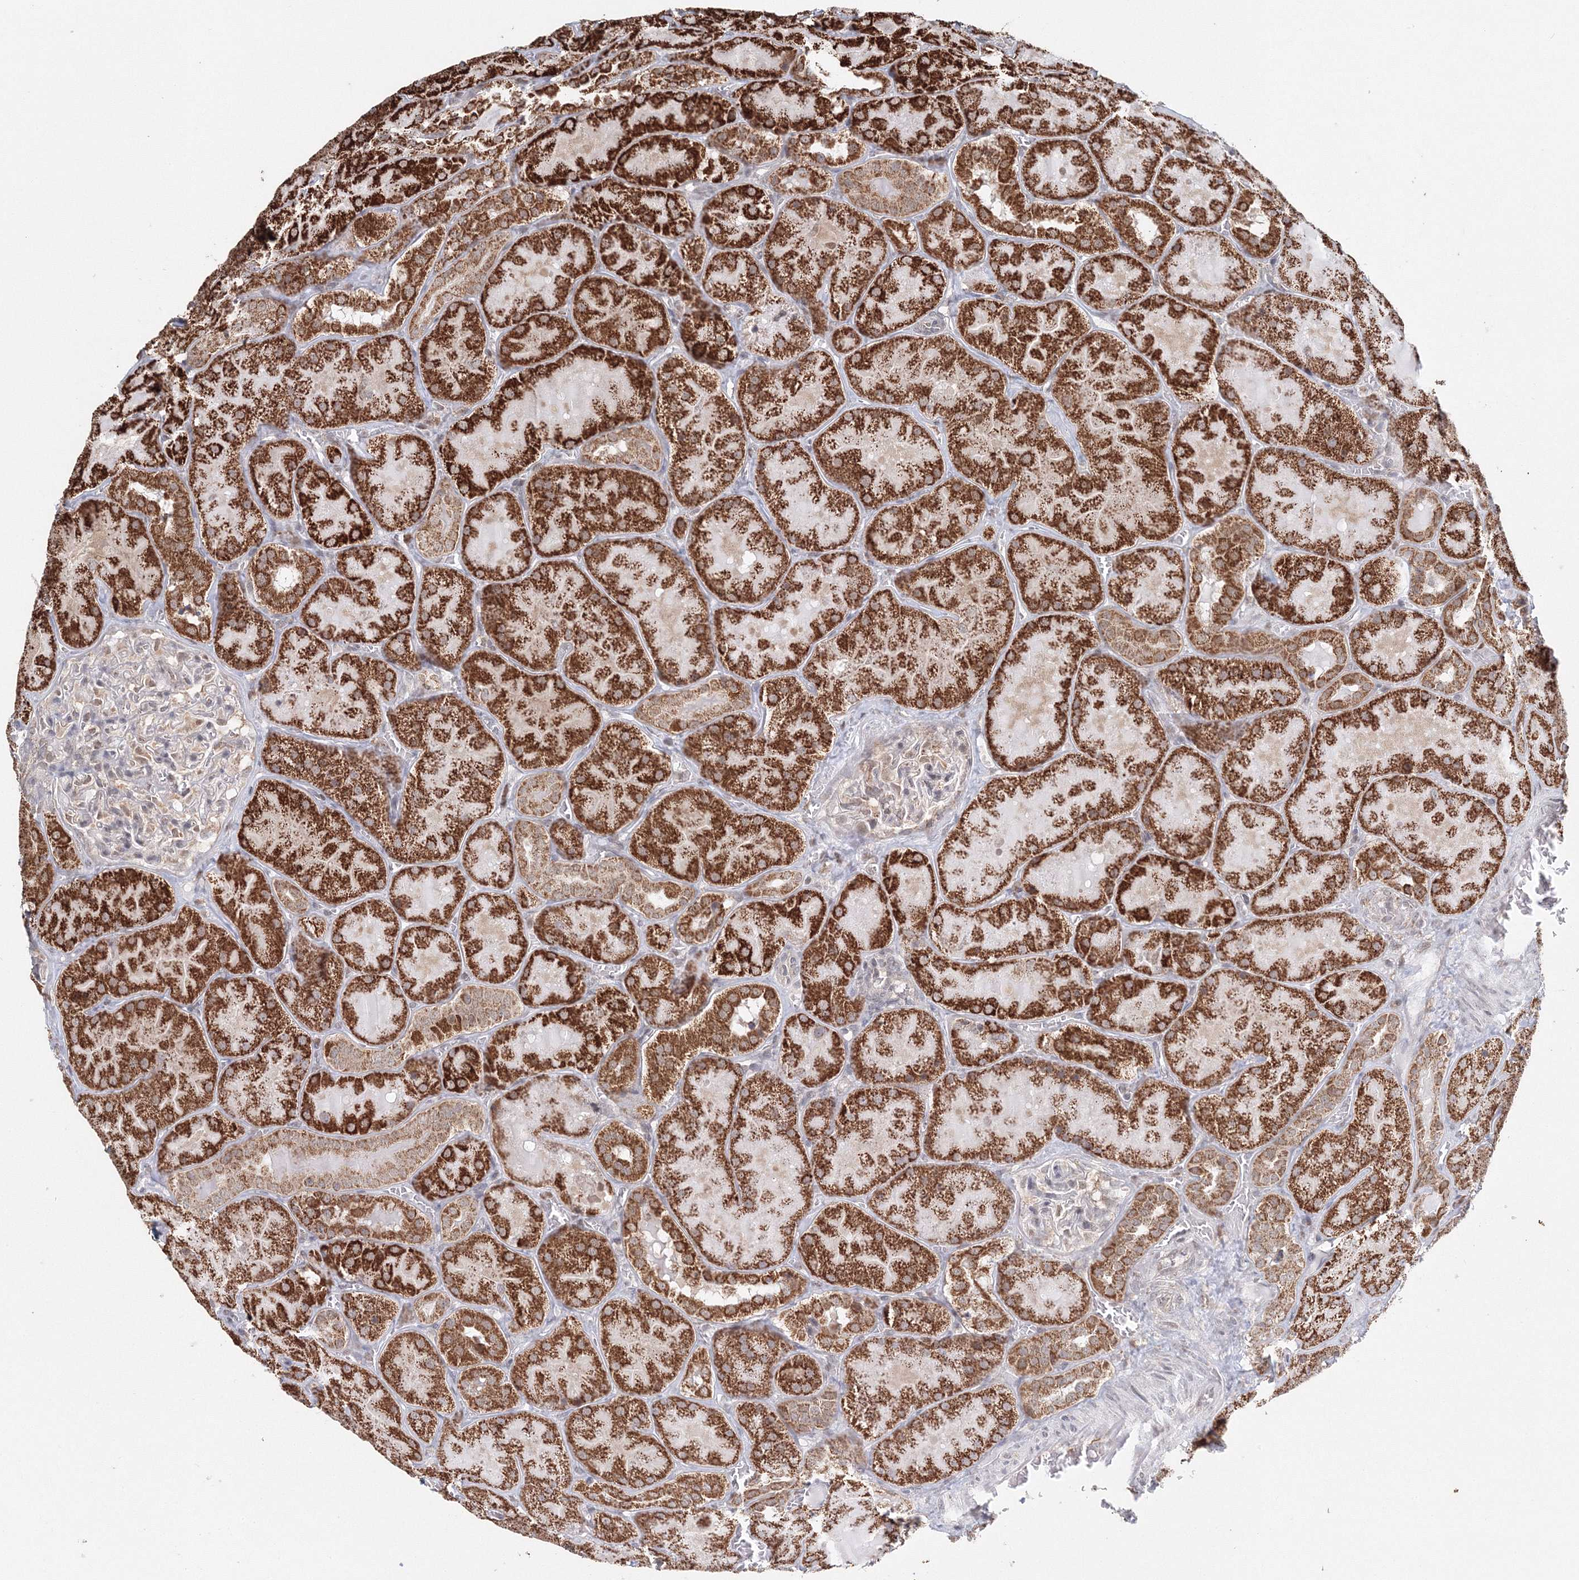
{"staining": {"intensity": "weak", "quantity": "<25%", "location": "cytoplasmic/membranous"}, "tissue": "kidney", "cell_type": "Cells in glomeruli", "image_type": "normal", "snomed": [{"axis": "morphology", "description": "Normal tissue, NOS"}, {"axis": "topography", "description": "Kidney"}], "caption": "This is a photomicrograph of IHC staining of normal kidney, which shows no positivity in cells in glomeruli. (DAB IHC visualized using brightfield microscopy, high magnification).", "gene": "PSMD6", "patient": {"sex": "male", "age": 28}}